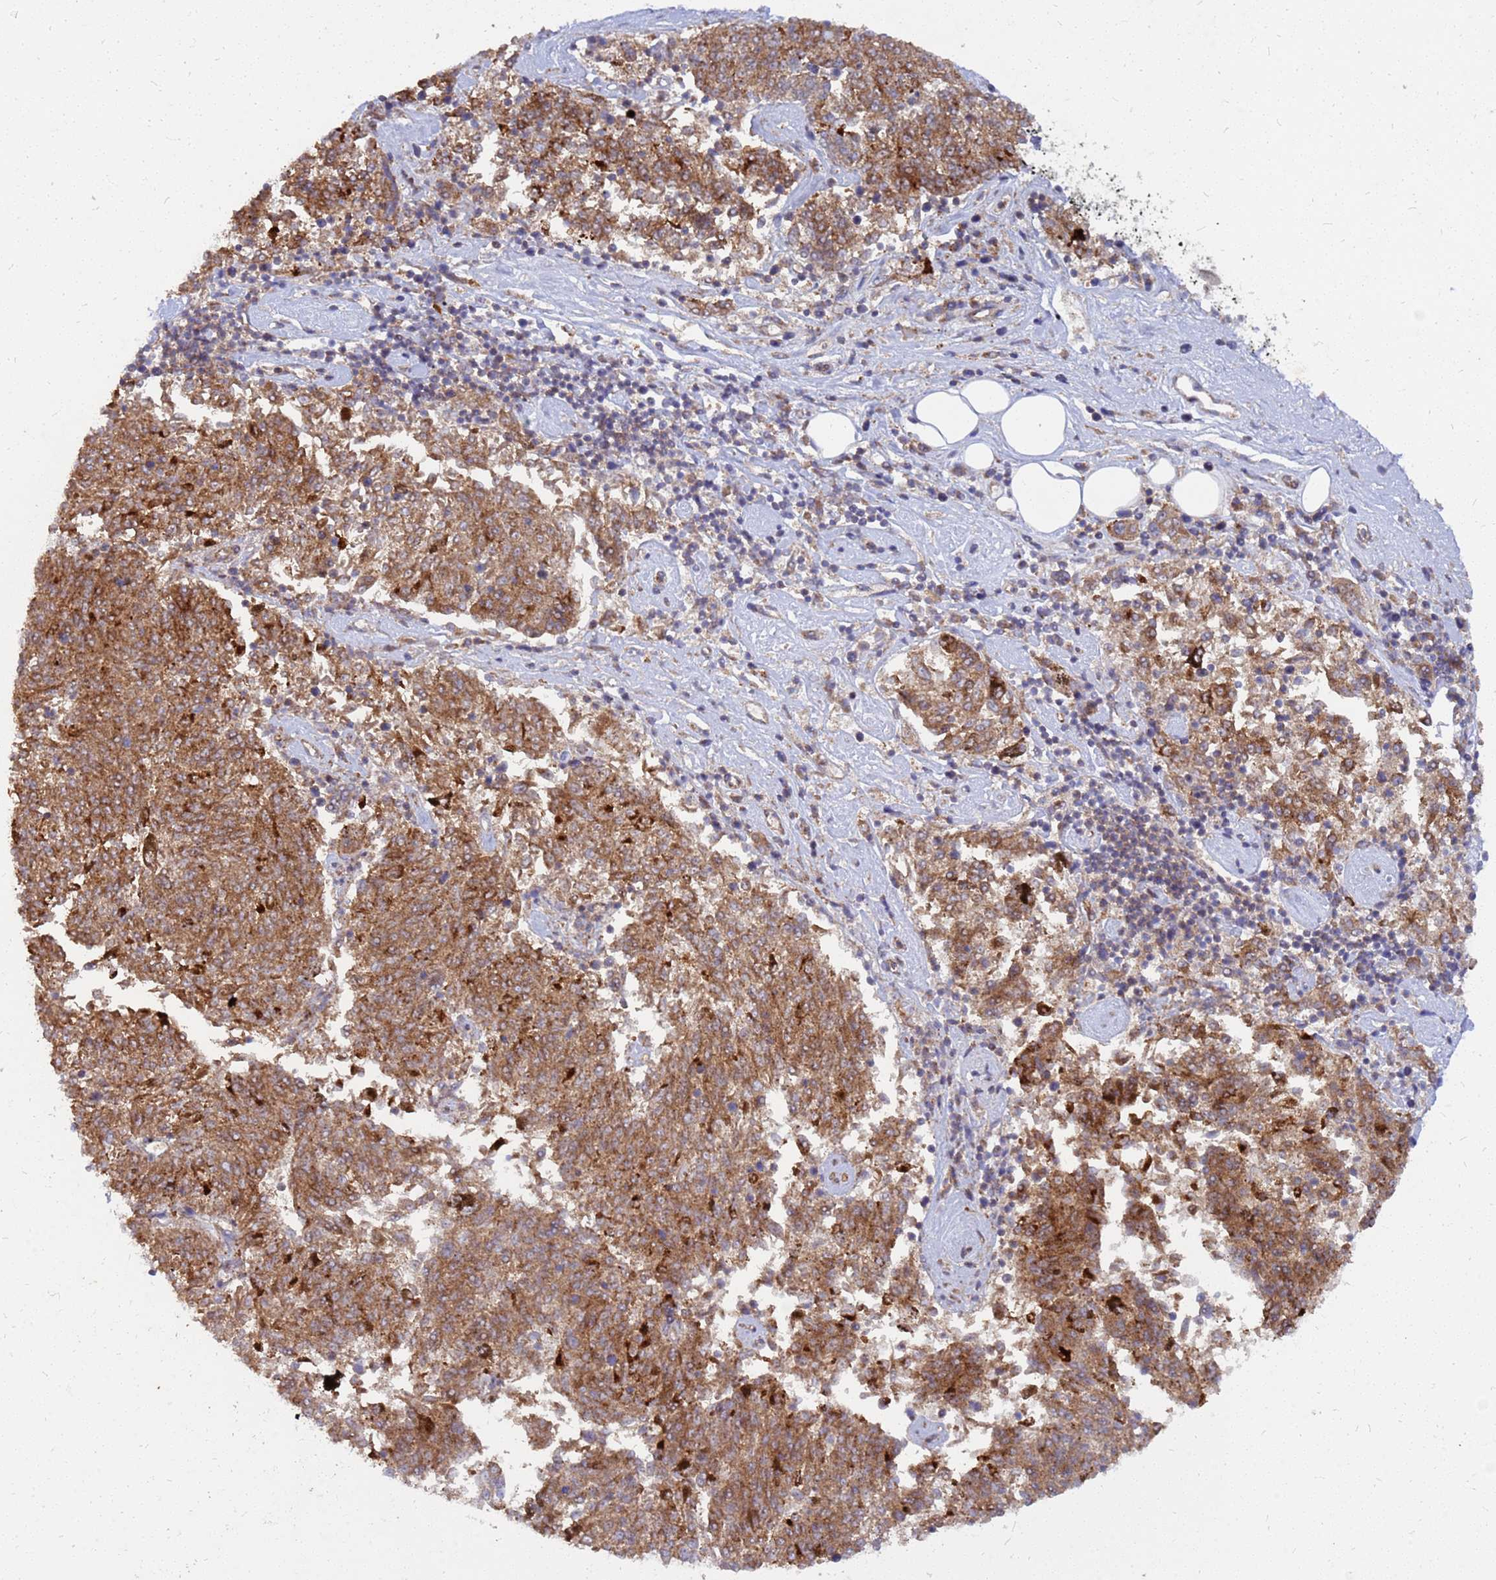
{"staining": {"intensity": "moderate", "quantity": ">75%", "location": "cytoplasmic/membranous"}, "tissue": "melanoma", "cell_type": "Tumor cells", "image_type": "cancer", "snomed": [{"axis": "morphology", "description": "Malignant melanoma, NOS"}, {"axis": "topography", "description": "Skin"}], "caption": "The micrograph demonstrates immunohistochemical staining of melanoma. There is moderate cytoplasmic/membranous positivity is seen in approximately >75% of tumor cells.", "gene": "CDC34", "patient": {"sex": "female", "age": 72}}